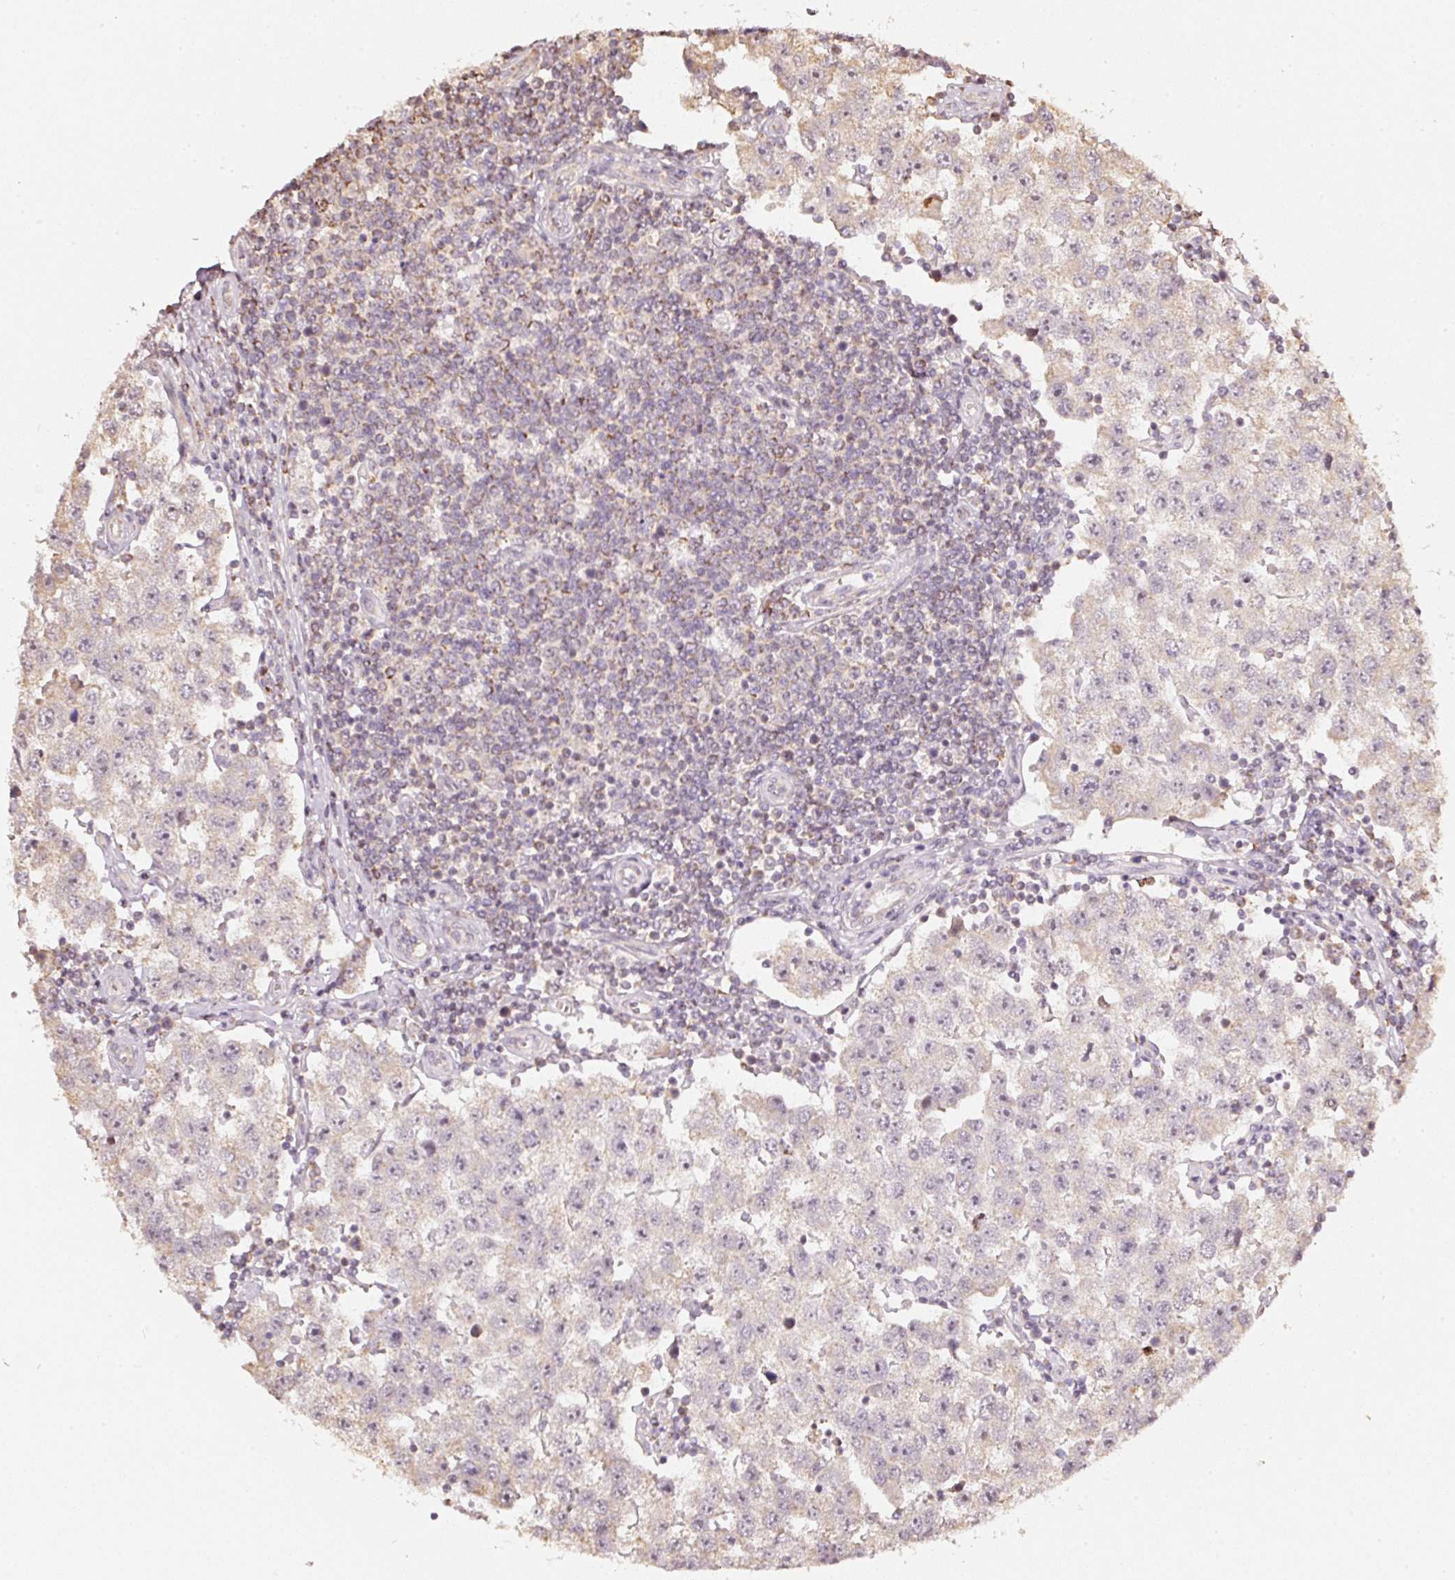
{"staining": {"intensity": "negative", "quantity": "none", "location": "none"}, "tissue": "testis cancer", "cell_type": "Tumor cells", "image_type": "cancer", "snomed": [{"axis": "morphology", "description": "Seminoma, NOS"}, {"axis": "topography", "description": "Testis"}], "caption": "A histopathology image of human testis cancer (seminoma) is negative for staining in tumor cells.", "gene": "RAB35", "patient": {"sex": "male", "age": 34}}